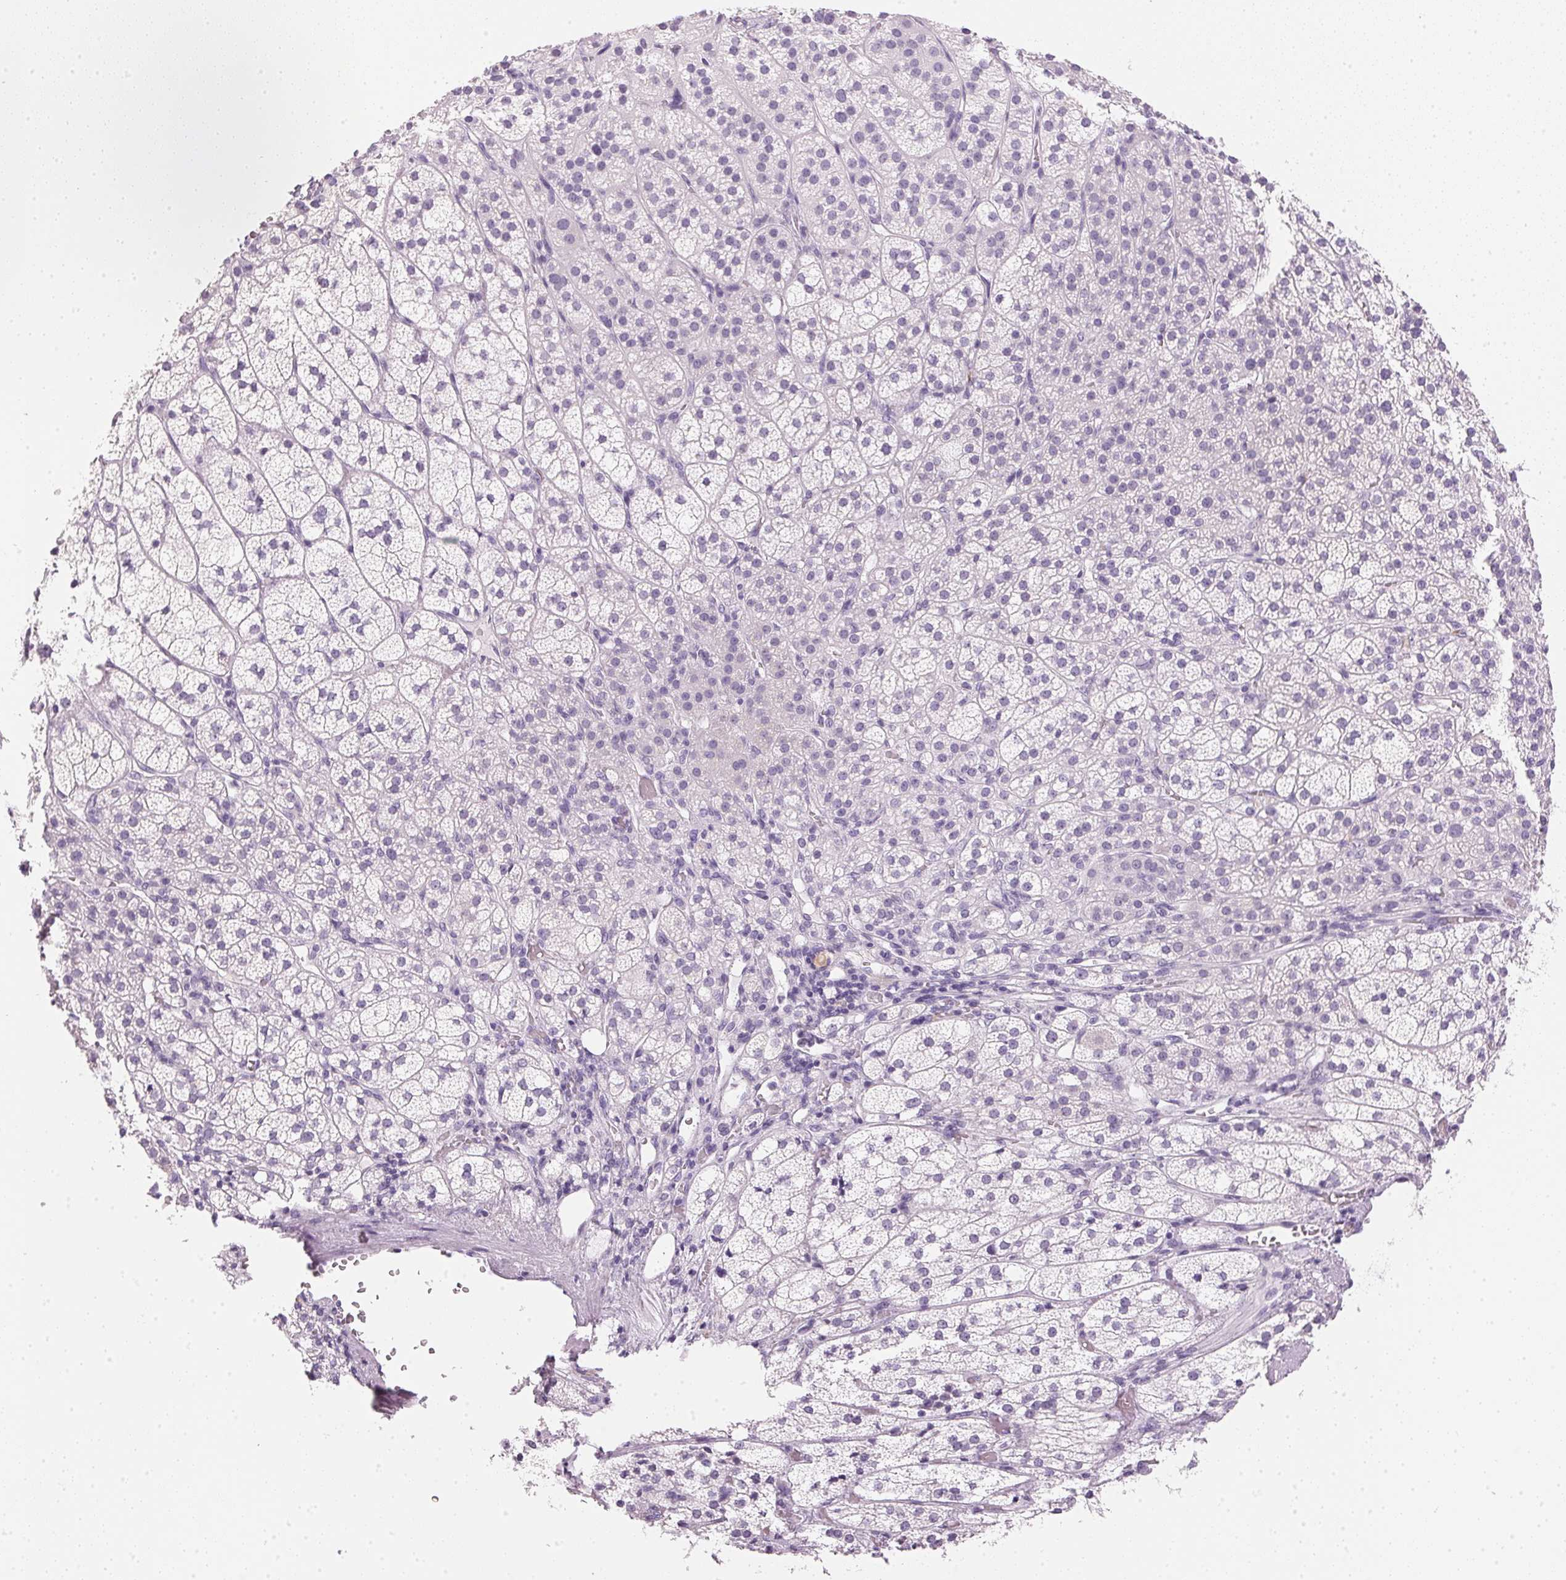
{"staining": {"intensity": "negative", "quantity": "none", "location": "none"}, "tissue": "adrenal gland", "cell_type": "Glandular cells", "image_type": "normal", "snomed": [{"axis": "morphology", "description": "Normal tissue, NOS"}, {"axis": "topography", "description": "Adrenal gland"}], "caption": "This micrograph is of unremarkable adrenal gland stained with immunohistochemistry (IHC) to label a protein in brown with the nuclei are counter-stained blue. There is no expression in glandular cells. (DAB immunohistochemistry with hematoxylin counter stain).", "gene": "IGFBP1", "patient": {"sex": "female", "age": 60}}